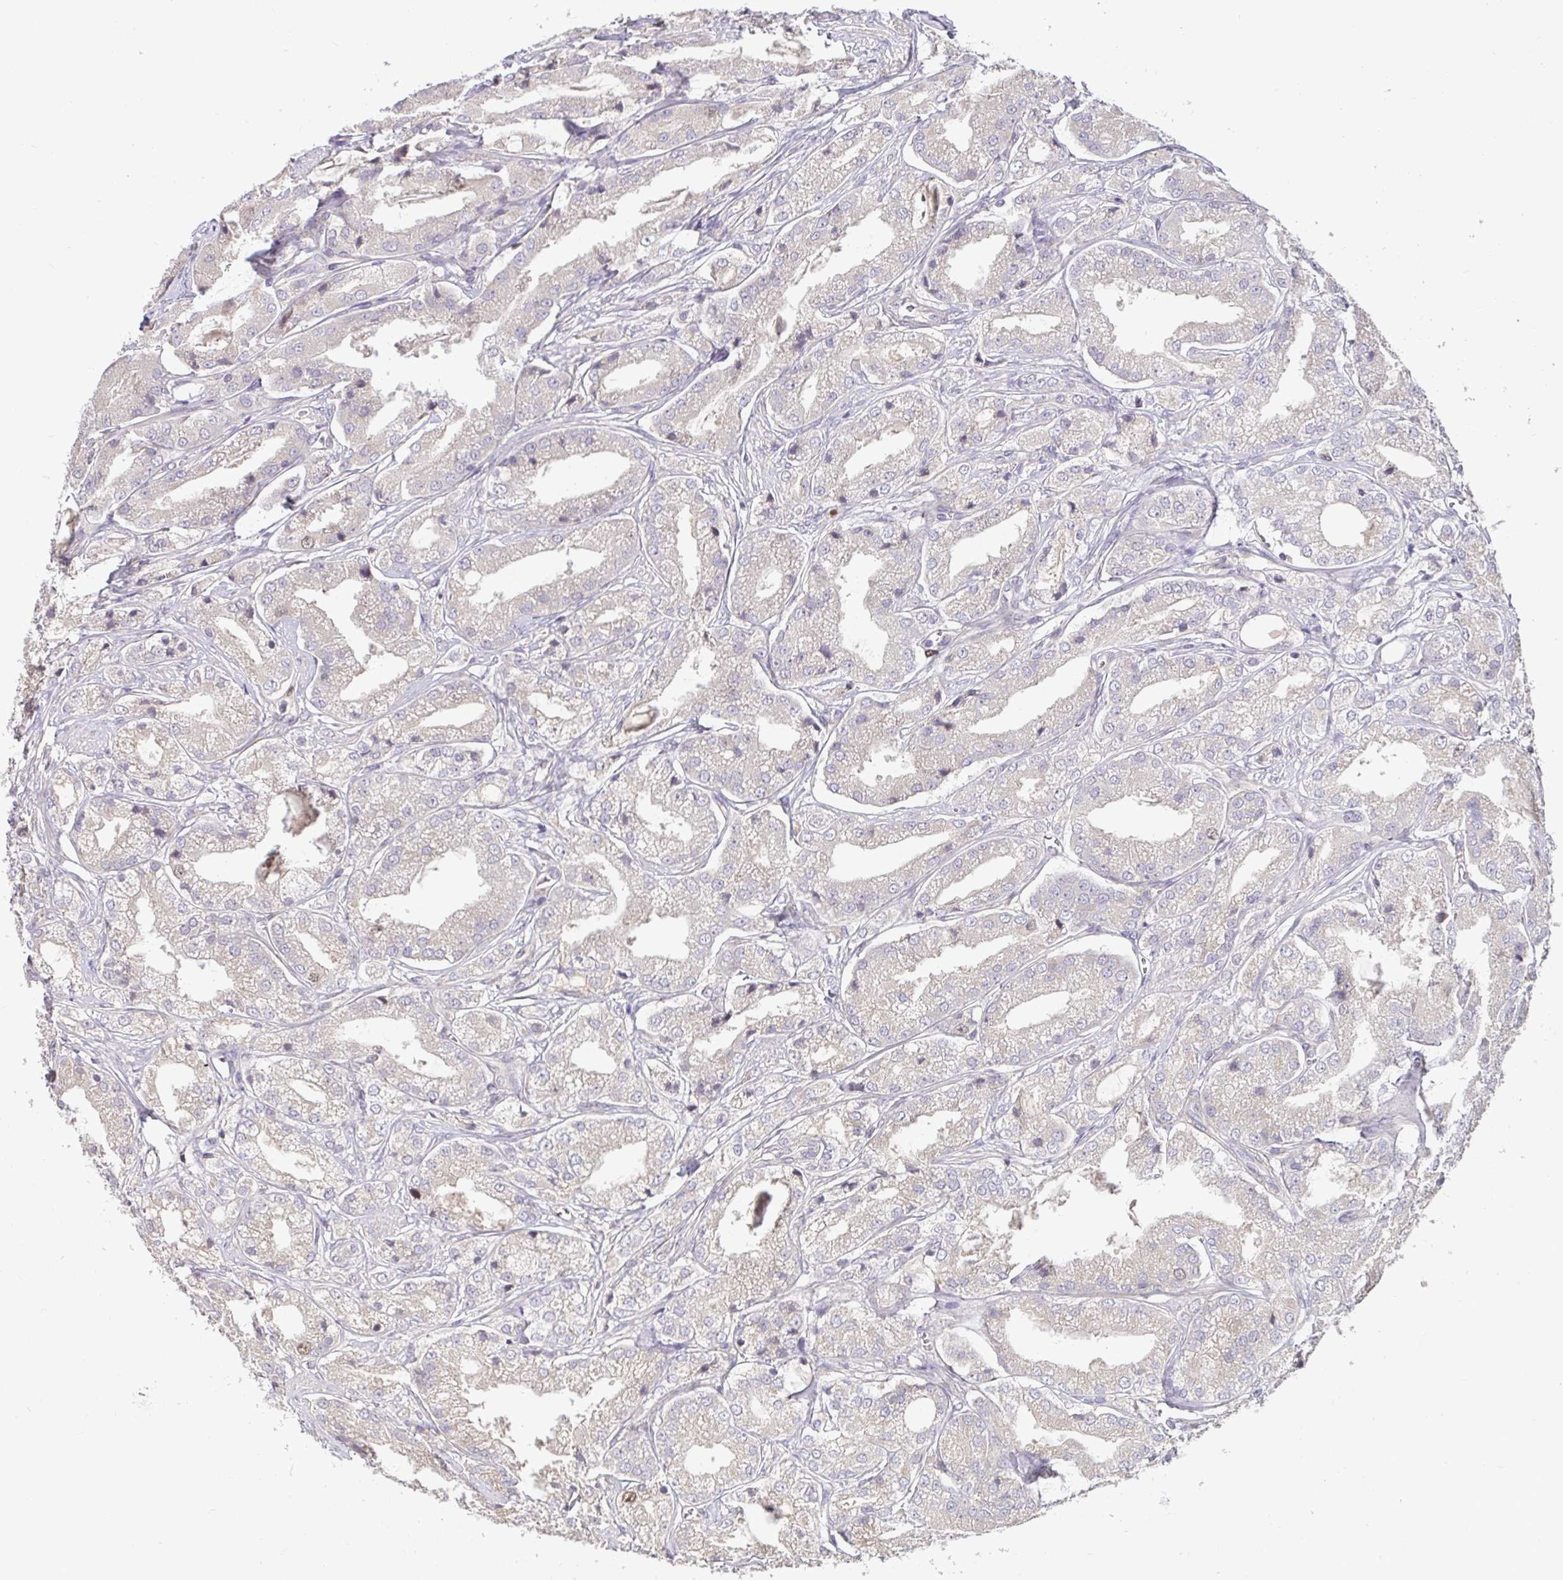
{"staining": {"intensity": "negative", "quantity": "none", "location": "none"}, "tissue": "prostate cancer", "cell_type": "Tumor cells", "image_type": "cancer", "snomed": [{"axis": "morphology", "description": "Adenocarcinoma, High grade"}, {"axis": "topography", "description": "Prostate"}], "caption": "A high-resolution micrograph shows IHC staining of prostate adenocarcinoma (high-grade), which exhibits no significant positivity in tumor cells. Brightfield microscopy of immunohistochemistry stained with DAB (3,3'-diaminobenzidine) (brown) and hematoxylin (blue), captured at high magnification.", "gene": "ANLN", "patient": {"sex": "male", "age": 61}}